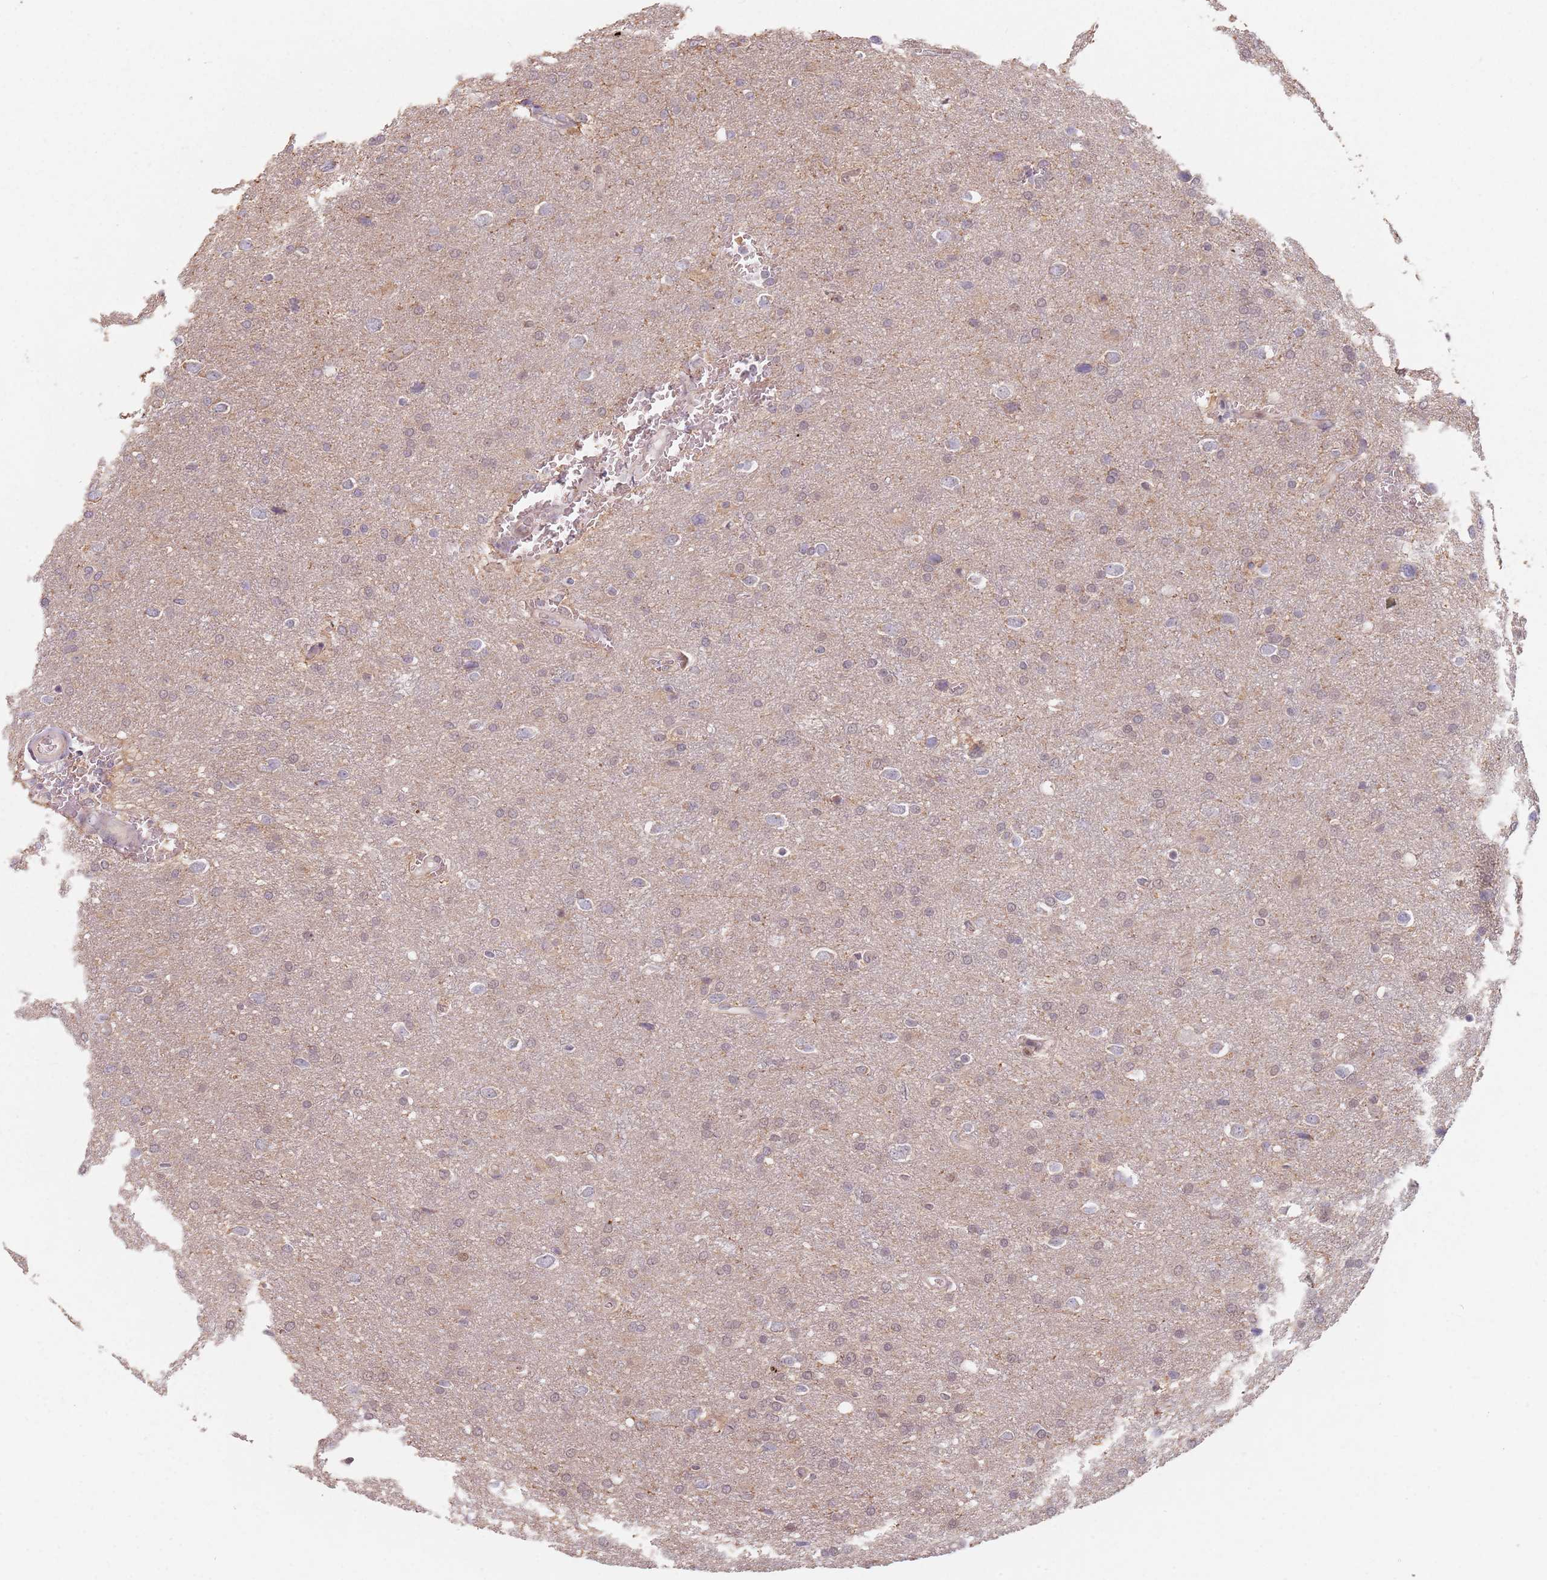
{"staining": {"intensity": "weak", "quantity": ">75%", "location": "cytoplasmic/membranous,nuclear"}, "tissue": "glioma", "cell_type": "Tumor cells", "image_type": "cancer", "snomed": [{"axis": "morphology", "description": "Glioma, malignant, Low grade"}, {"axis": "topography", "description": "Brain"}], "caption": "Protein staining by immunohistochemistry exhibits weak cytoplasmic/membranous and nuclear staining in approximately >75% of tumor cells in malignant low-grade glioma.", "gene": "VPS52", "patient": {"sex": "female", "age": 32}}